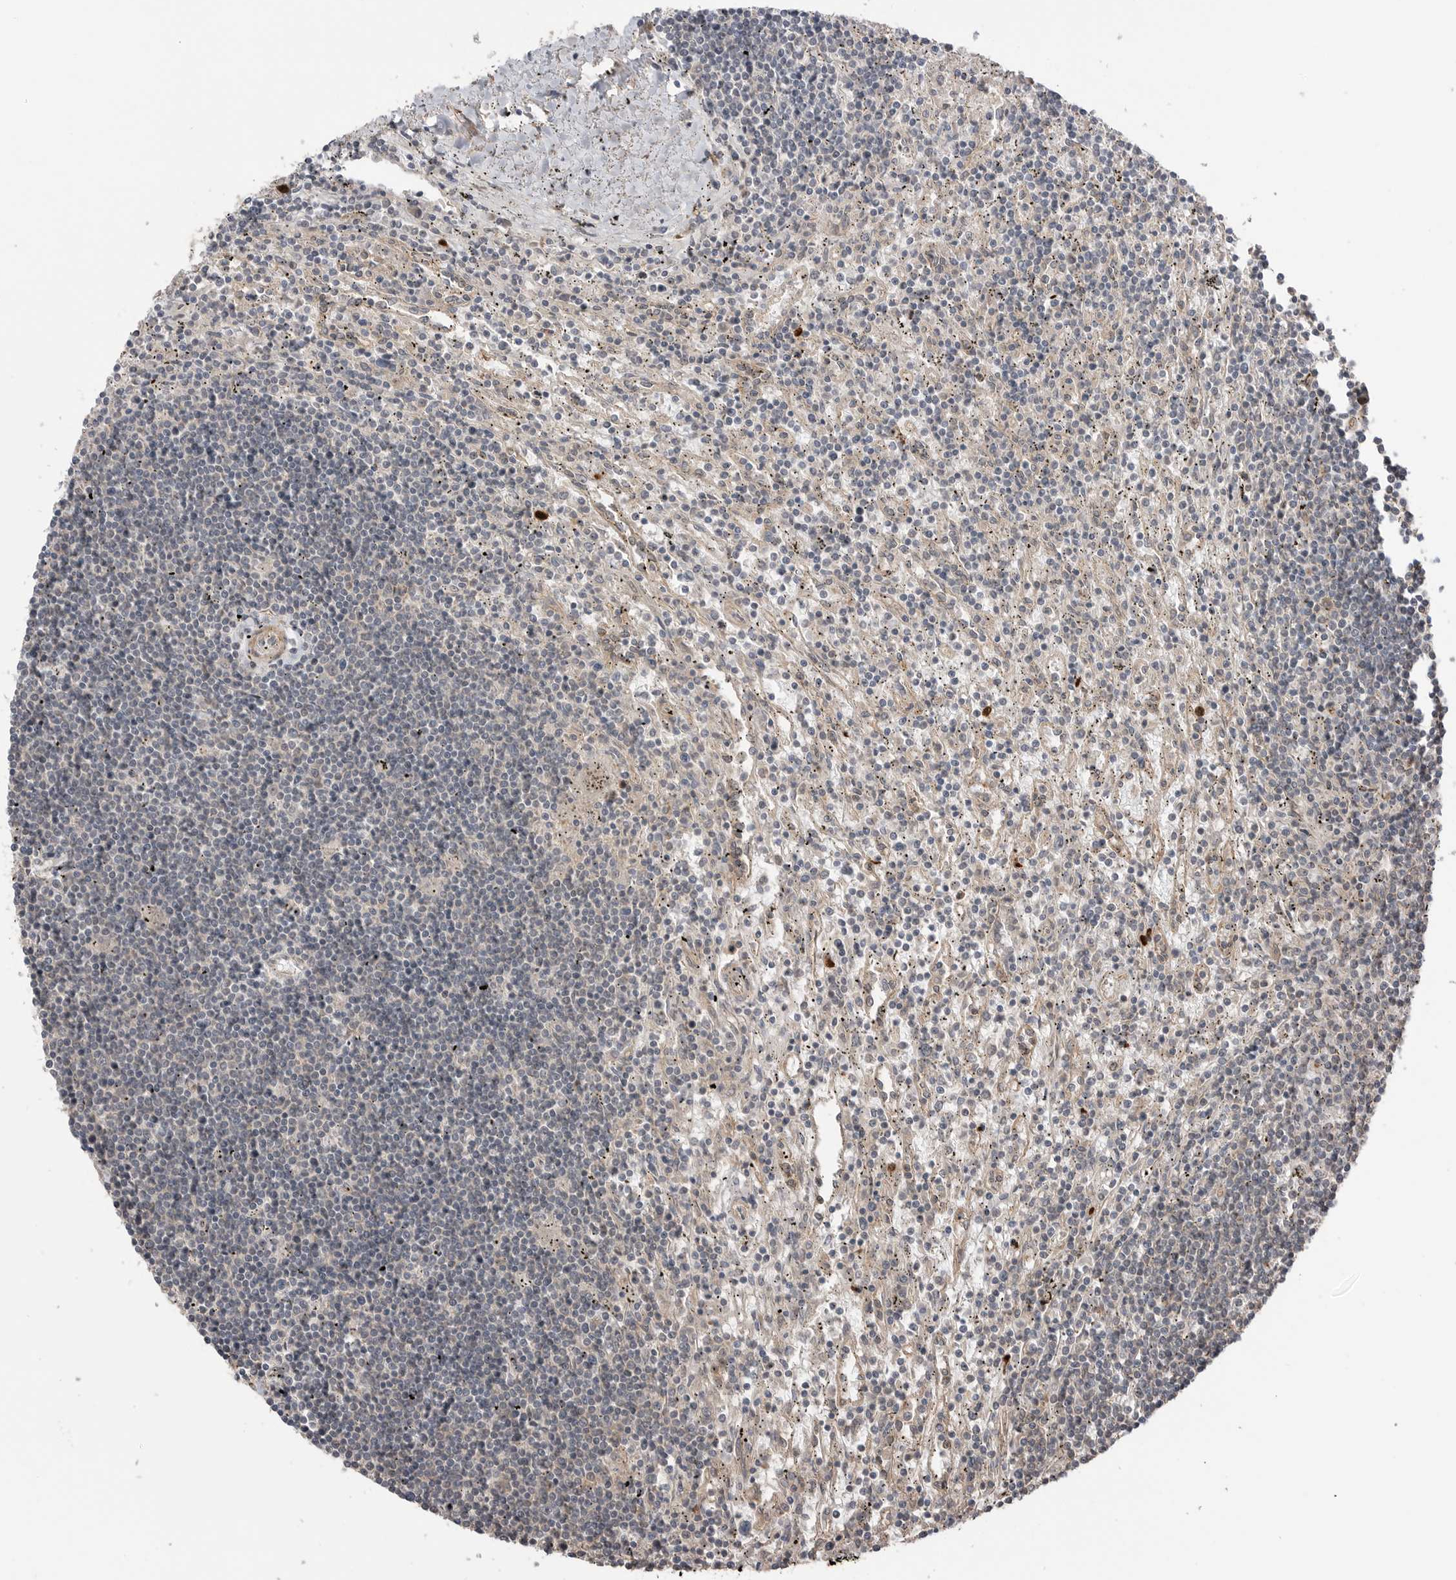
{"staining": {"intensity": "negative", "quantity": "none", "location": "none"}, "tissue": "lymphoma", "cell_type": "Tumor cells", "image_type": "cancer", "snomed": [{"axis": "morphology", "description": "Malignant lymphoma, non-Hodgkin's type, Low grade"}, {"axis": "topography", "description": "Spleen"}], "caption": "Tumor cells show no significant staining in malignant lymphoma, non-Hodgkin's type (low-grade).", "gene": "PEAK1", "patient": {"sex": "male", "age": 76}}